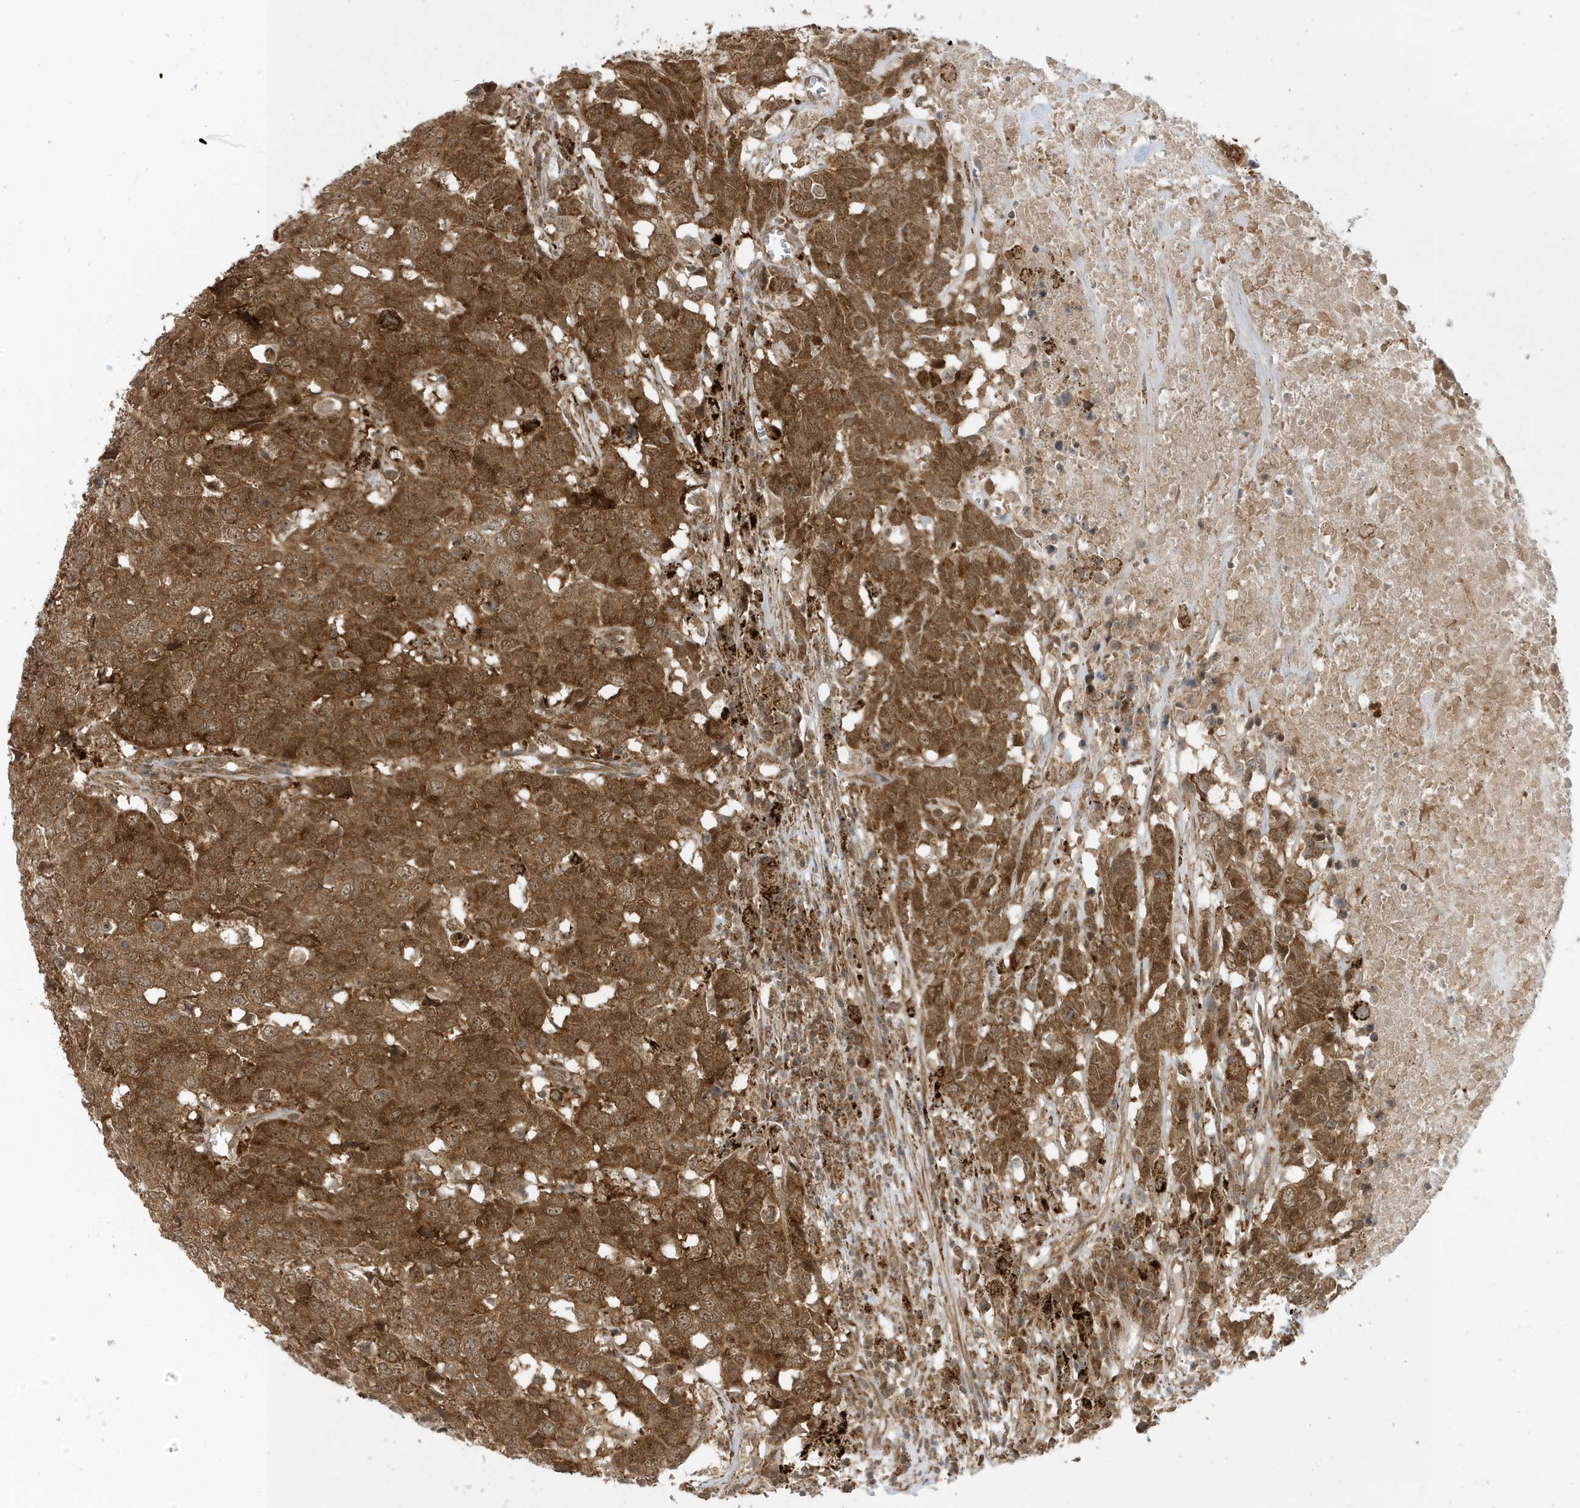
{"staining": {"intensity": "strong", "quantity": ">75%", "location": "cytoplasmic/membranous"}, "tissue": "head and neck cancer", "cell_type": "Tumor cells", "image_type": "cancer", "snomed": [{"axis": "morphology", "description": "Squamous cell carcinoma, NOS"}, {"axis": "topography", "description": "Head-Neck"}], "caption": "Head and neck cancer tissue shows strong cytoplasmic/membranous staining in about >75% of tumor cells", "gene": "DHX36", "patient": {"sex": "male", "age": 66}}